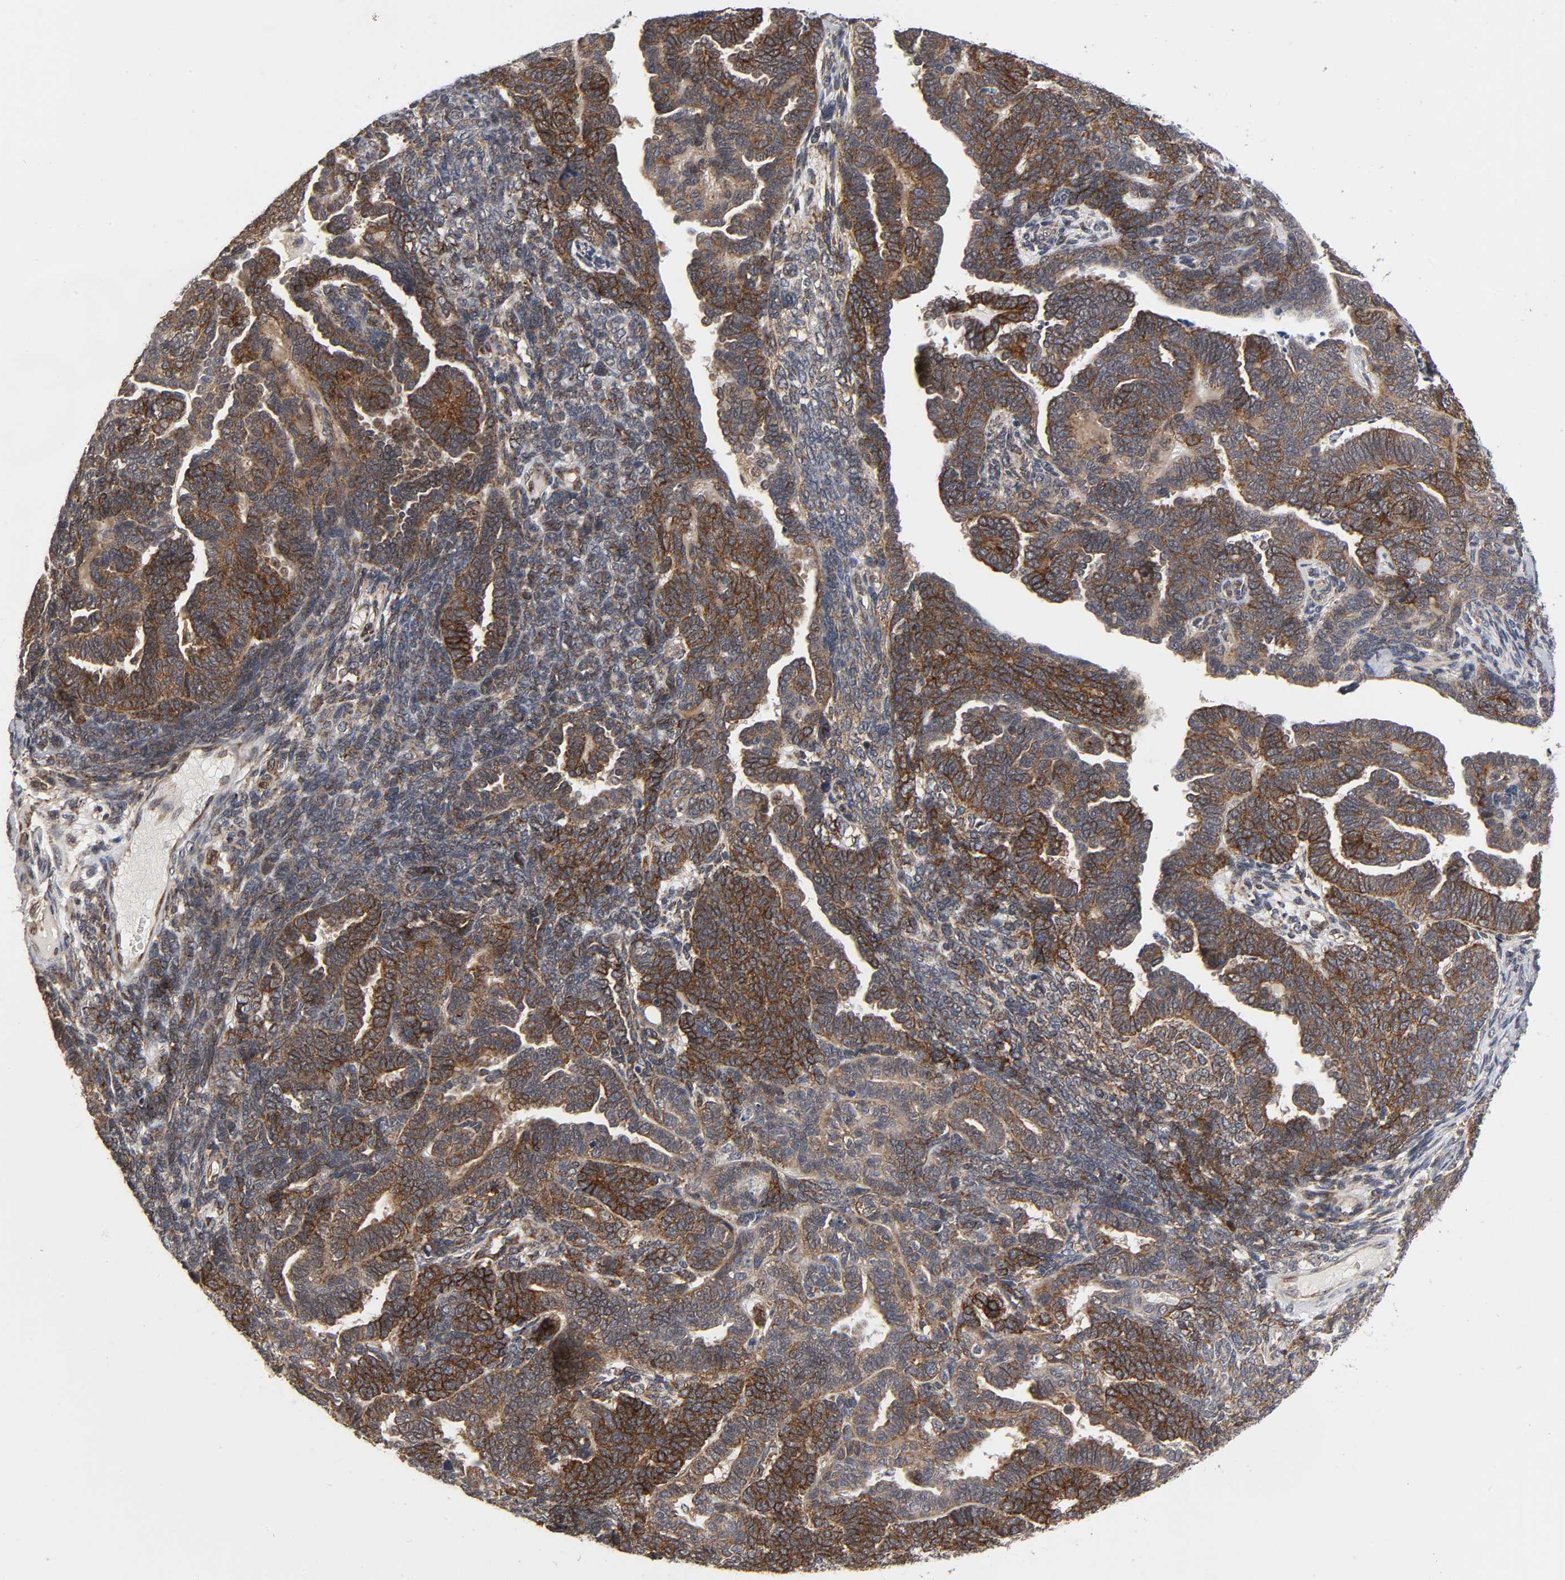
{"staining": {"intensity": "strong", "quantity": ">75%", "location": "cytoplasmic/membranous"}, "tissue": "endometrial cancer", "cell_type": "Tumor cells", "image_type": "cancer", "snomed": [{"axis": "morphology", "description": "Neoplasm, malignant, NOS"}, {"axis": "topography", "description": "Endometrium"}], "caption": "Endometrial cancer (neoplasm (malignant)) stained with immunohistochemistry shows strong cytoplasmic/membranous staining in approximately >75% of tumor cells. The protein is stained brown, and the nuclei are stained in blue (DAB (3,3'-diaminobenzidine) IHC with brightfield microscopy, high magnification).", "gene": "SLC30A9", "patient": {"sex": "female", "age": 74}}